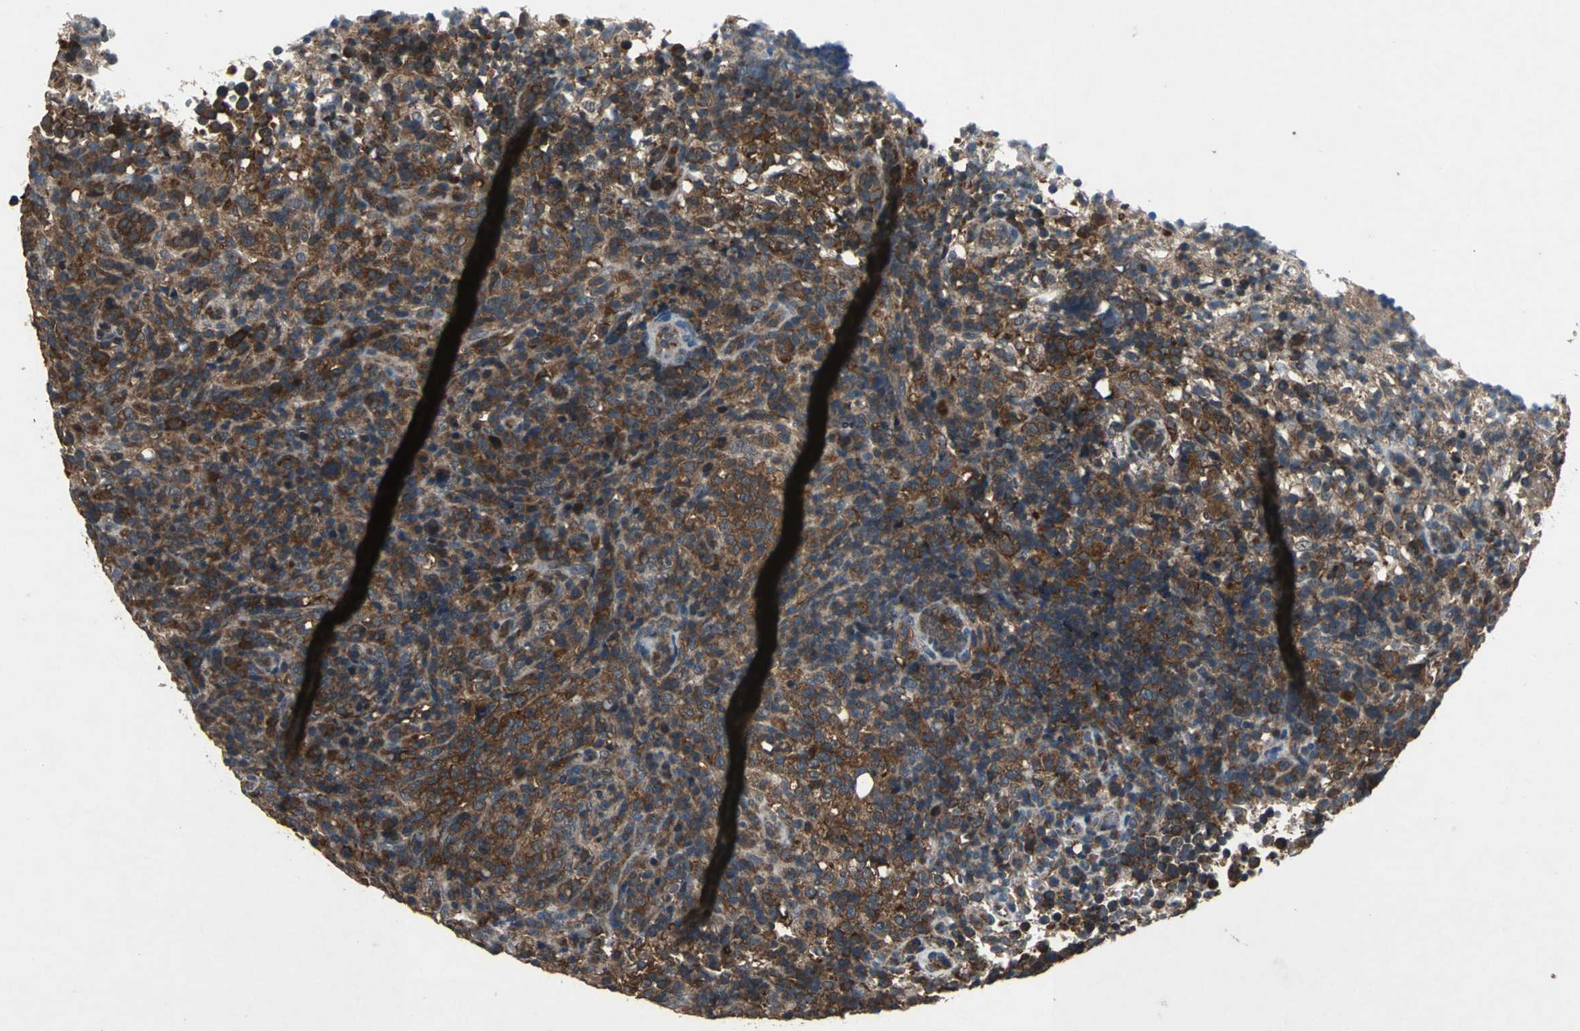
{"staining": {"intensity": "strong", "quantity": ">75%", "location": "cytoplasmic/membranous"}, "tissue": "lymphoma", "cell_type": "Tumor cells", "image_type": "cancer", "snomed": [{"axis": "morphology", "description": "Malignant lymphoma, non-Hodgkin's type, High grade"}, {"axis": "topography", "description": "Lymph node"}], "caption": "Lymphoma stained with a protein marker shows strong staining in tumor cells.", "gene": "ZNF608", "patient": {"sex": "female", "age": 76}}